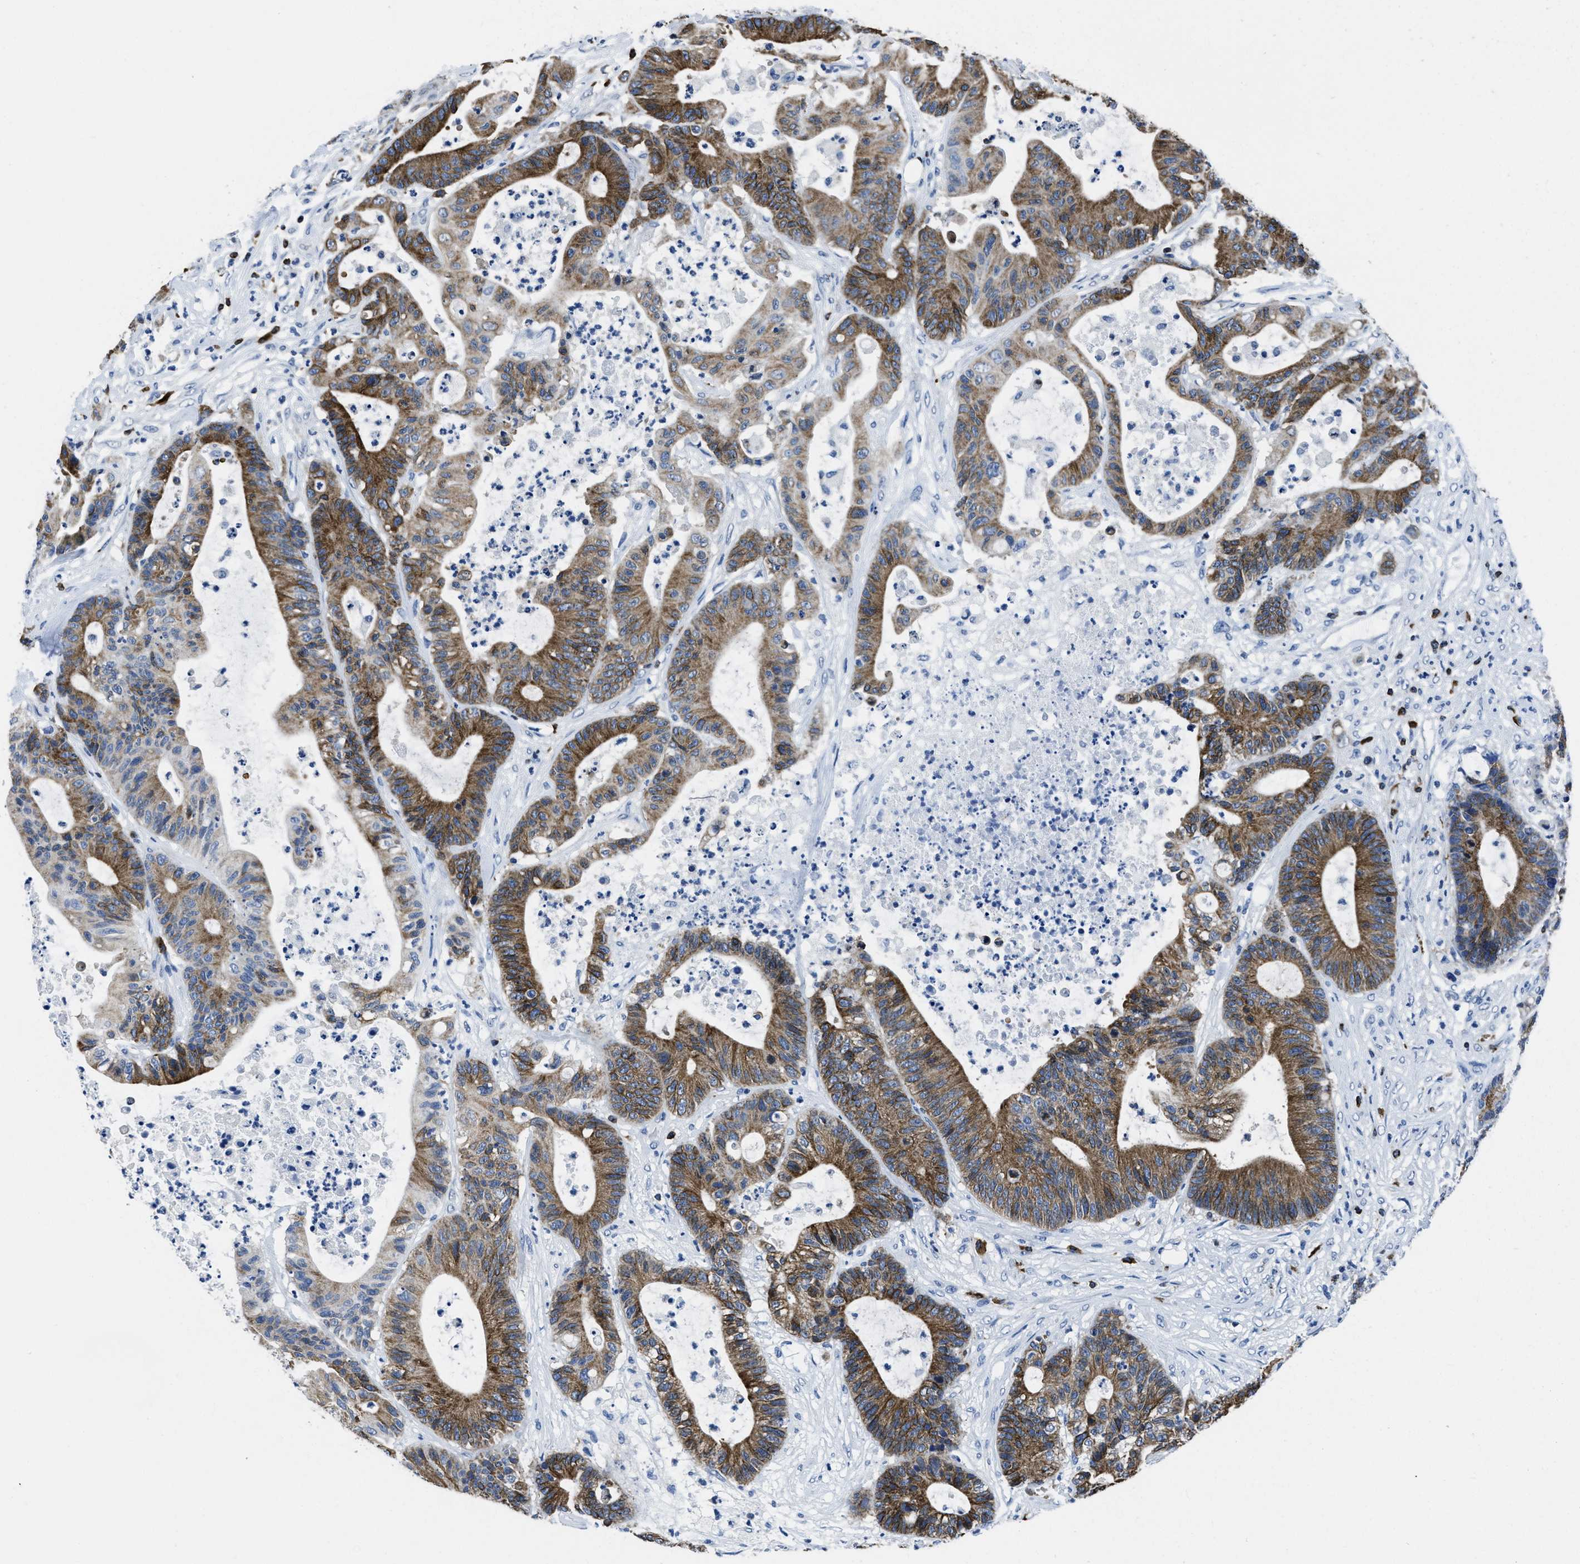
{"staining": {"intensity": "strong", "quantity": "25%-75%", "location": "cytoplasmic/membranous"}, "tissue": "colorectal cancer", "cell_type": "Tumor cells", "image_type": "cancer", "snomed": [{"axis": "morphology", "description": "Adenocarcinoma, NOS"}, {"axis": "topography", "description": "Colon"}], "caption": "Human colorectal cancer stained with a brown dye shows strong cytoplasmic/membranous positive expression in approximately 25%-75% of tumor cells.", "gene": "ITGA3", "patient": {"sex": "female", "age": 84}}